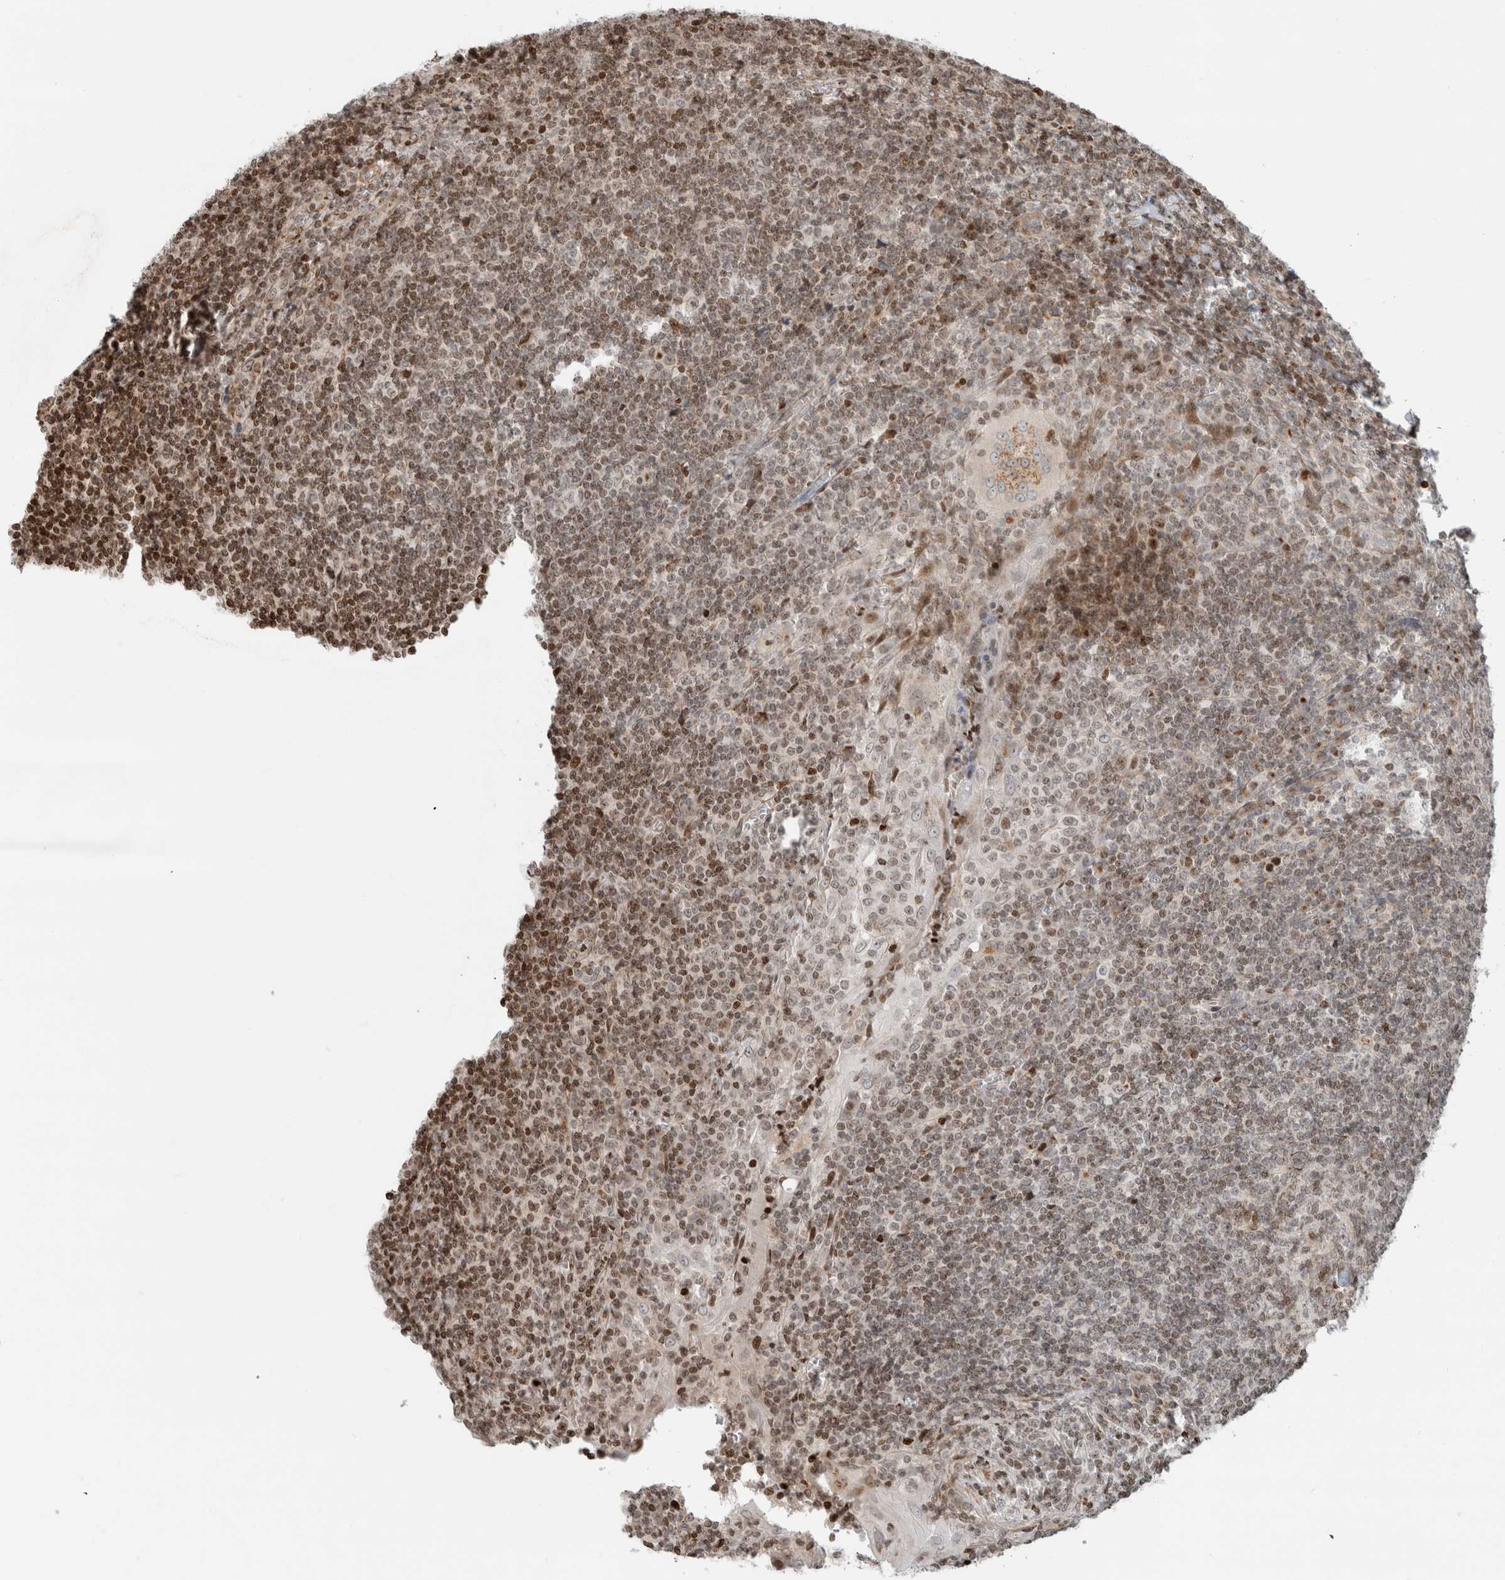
{"staining": {"intensity": "moderate", "quantity": "<25%", "location": "nuclear"}, "tissue": "tonsil", "cell_type": "Germinal center cells", "image_type": "normal", "snomed": [{"axis": "morphology", "description": "Normal tissue, NOS"}, {"axis": "topography", "description": "Tonsil"}], "caption": "This micrograph displays immunohistochemistry (IHC) staining of normal human tonsil, with low moderate nuclear staining in approximately <25% of germinal center cells.", "gene": "GINS4", "patient": {"sex": "male", "age": 37}}